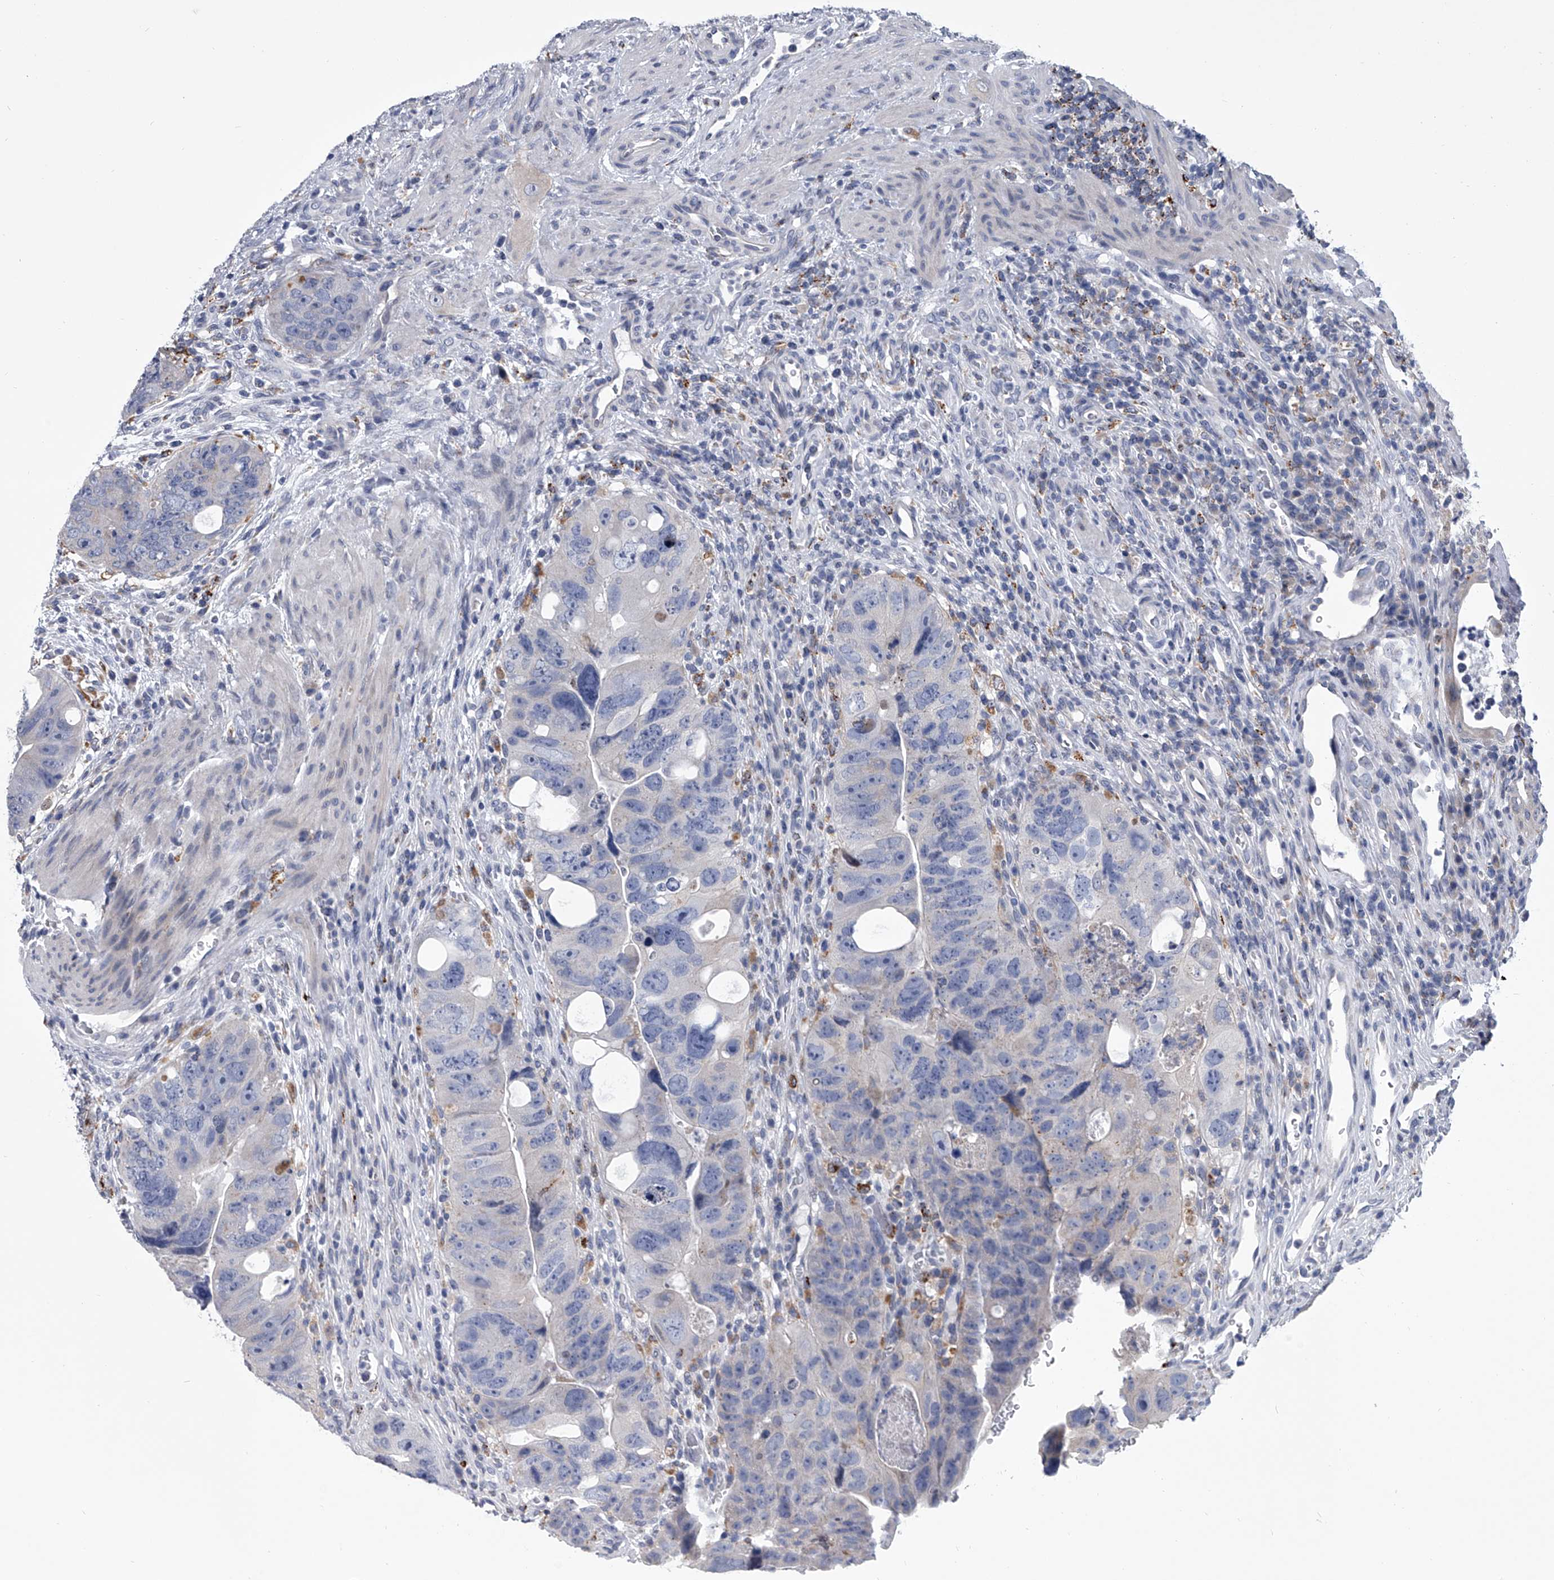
{"staining": {"intensity": "negative", "quantity": "none", "location": "none"}, "tissue": "colorectal cancer", "cell_type": "Tumor cells", "image_type": "cancer", "snomed": [{"axis": "morphology", "description": "Adenocarcinoma, NOS"}, {"axis": "topography", "description": "Rectum"}], "caption": "A micrograph of human adenocarcinoma (colorectal) is negative for staining in tumor cells.", "gene": "TRIM8", "patient": {"sex": "male", "age": 59}}